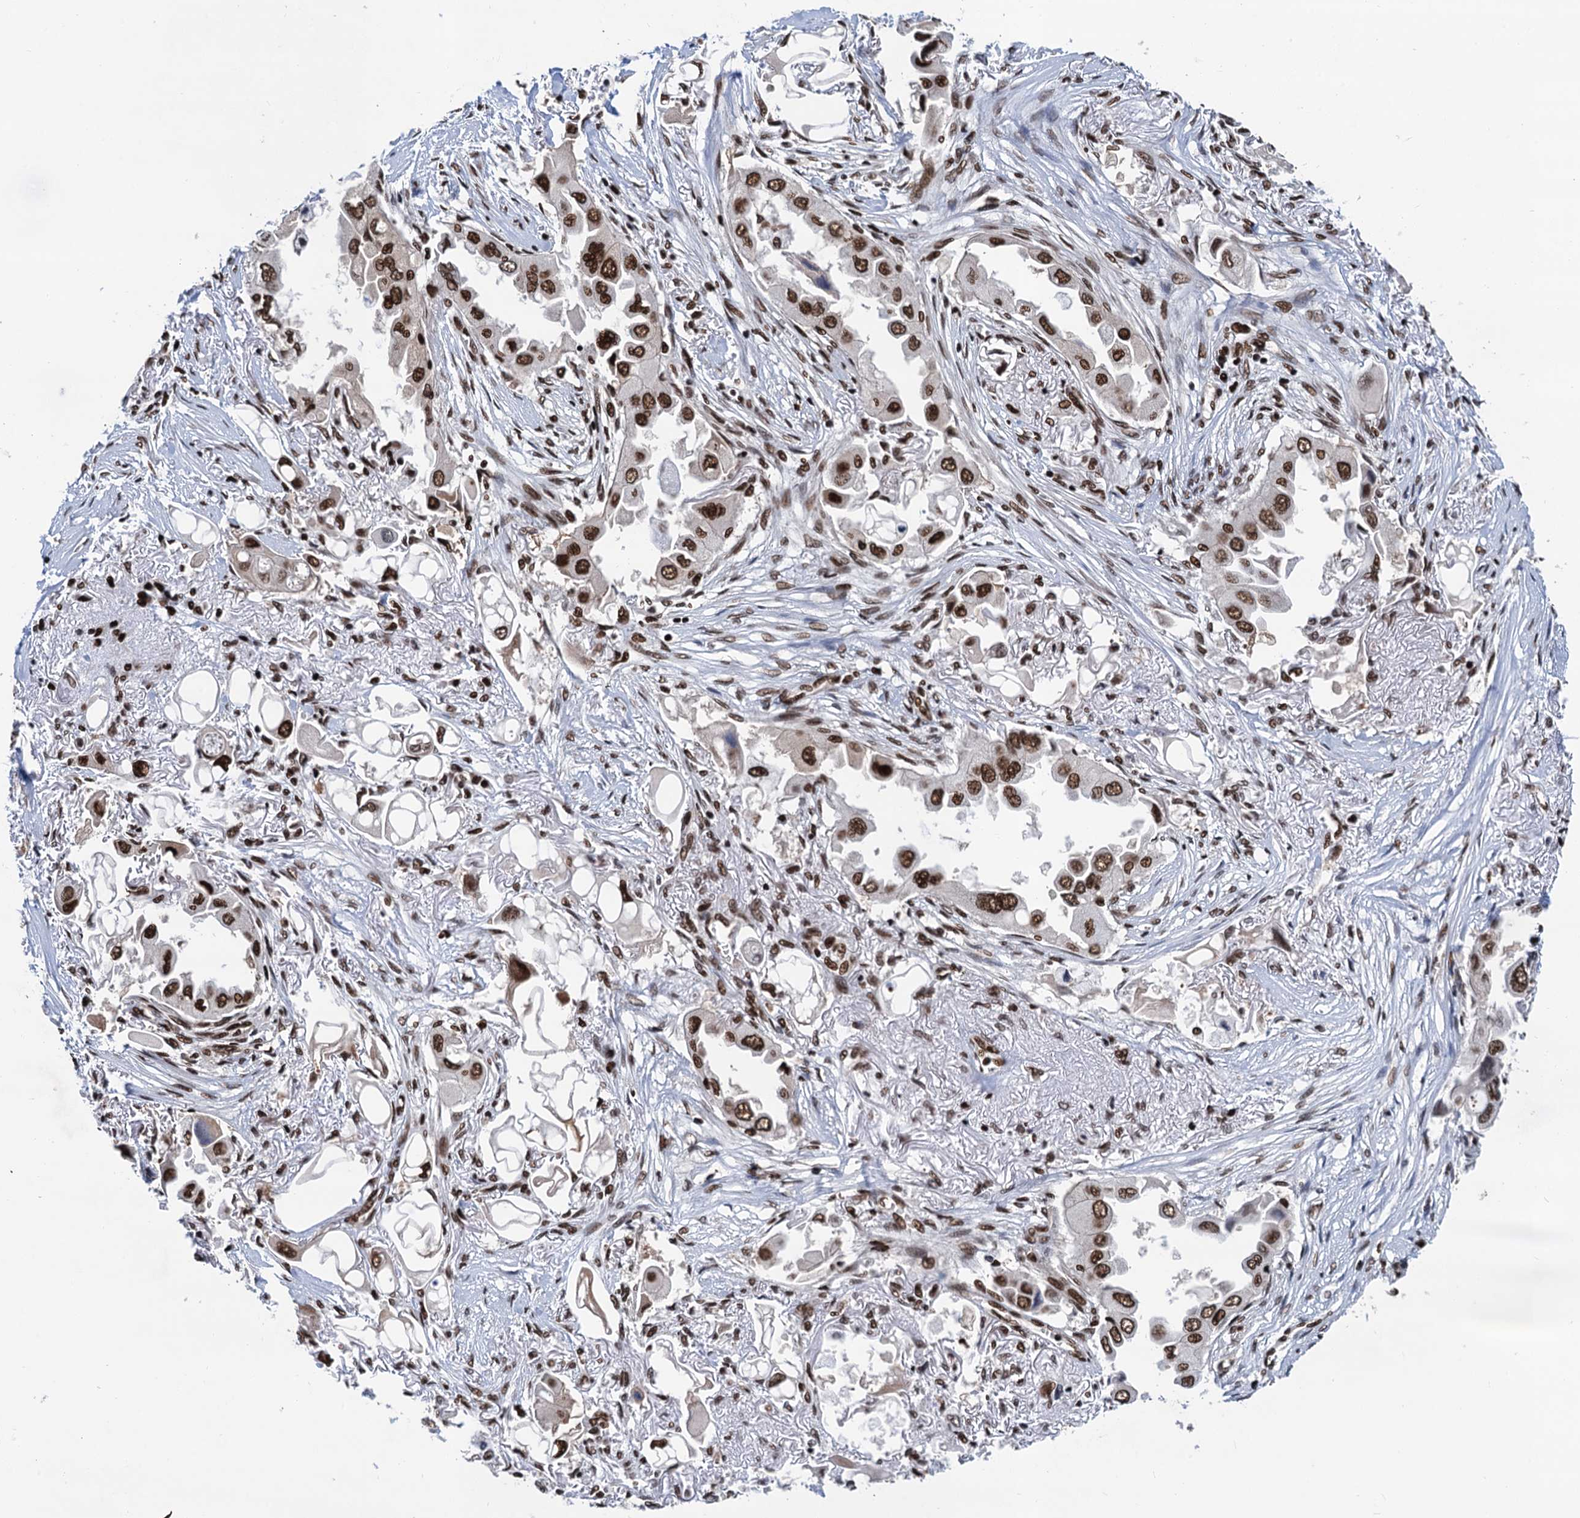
{"staining": {"intensity": "strong", "quantity": ">75%", "location": "nuclear"}, "tissue": "lung cancer", "cell_type": "Tumor cells", "image_type": "cancer", "snomed": [{"axis": "morphology", "description": "Adenocarcinoma, NOS"}, {"axis": "topography", "description": "Lung"}], "caption": "About >75% of tumor cells in human lung cancer show strong nuclear protein expression as visualized by brown immunohistochemical staining.", "gene": "PPP4R1", "patient": {"sex": "female", "age": 76}}